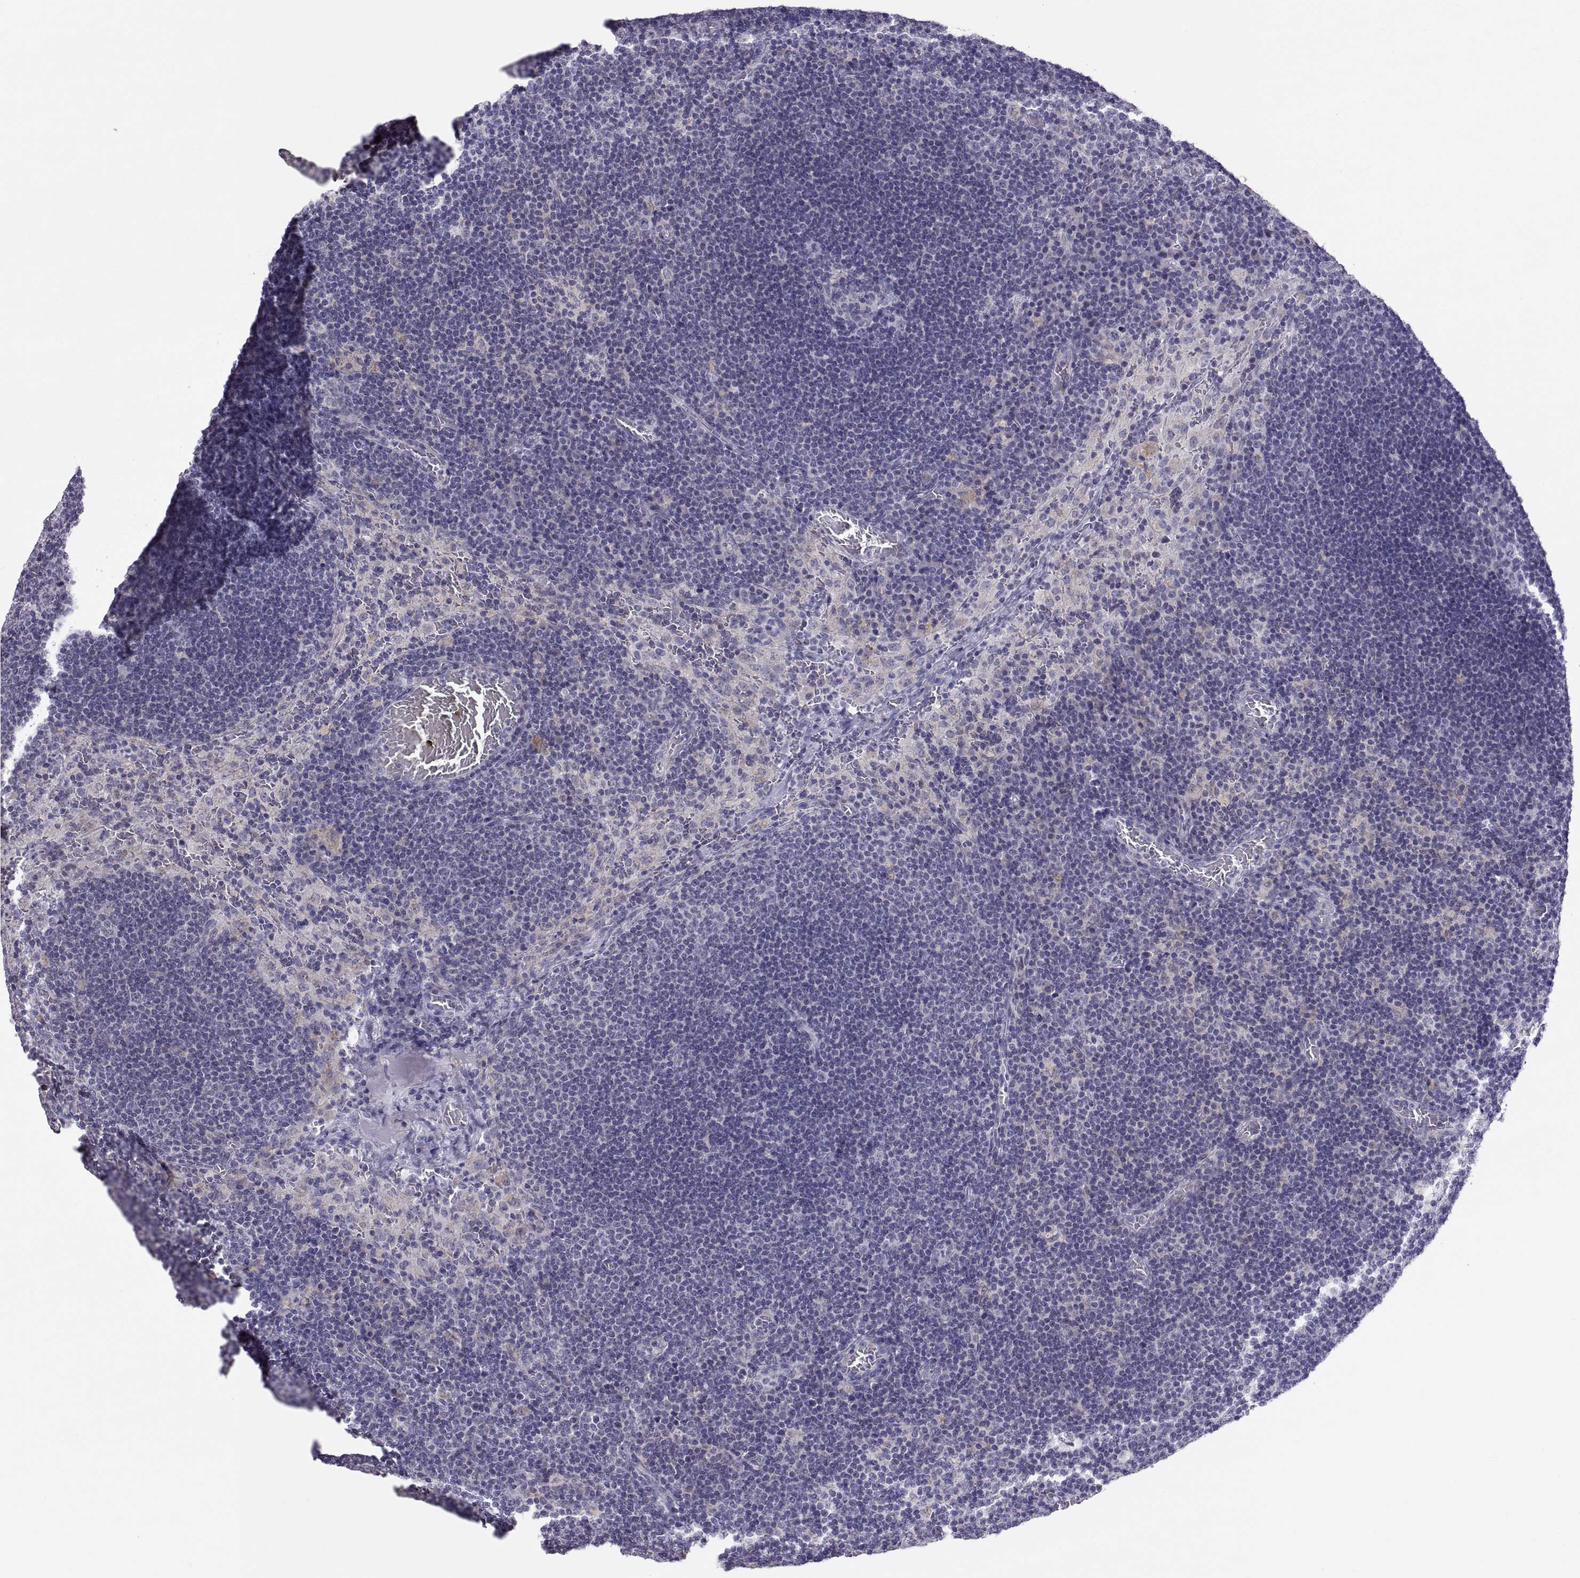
{"staining": {"intensity": "negative", "quantity": "none", "location": "none"}, "tissue": "lymph node", "cell_type": "Germinal center cells", "image_type": "normal", "snomed": [{"axis": "morphology", "description": "Normal tissue, NOS"}, {"axis": "topography", "description": "Lymph node"}], "caption": "A histopathology image of lymph node stained for a protein displays no brown staining in germinal center cells.", "gene": "TNNC1", "patient": {"sex": "male", "age": 63}}